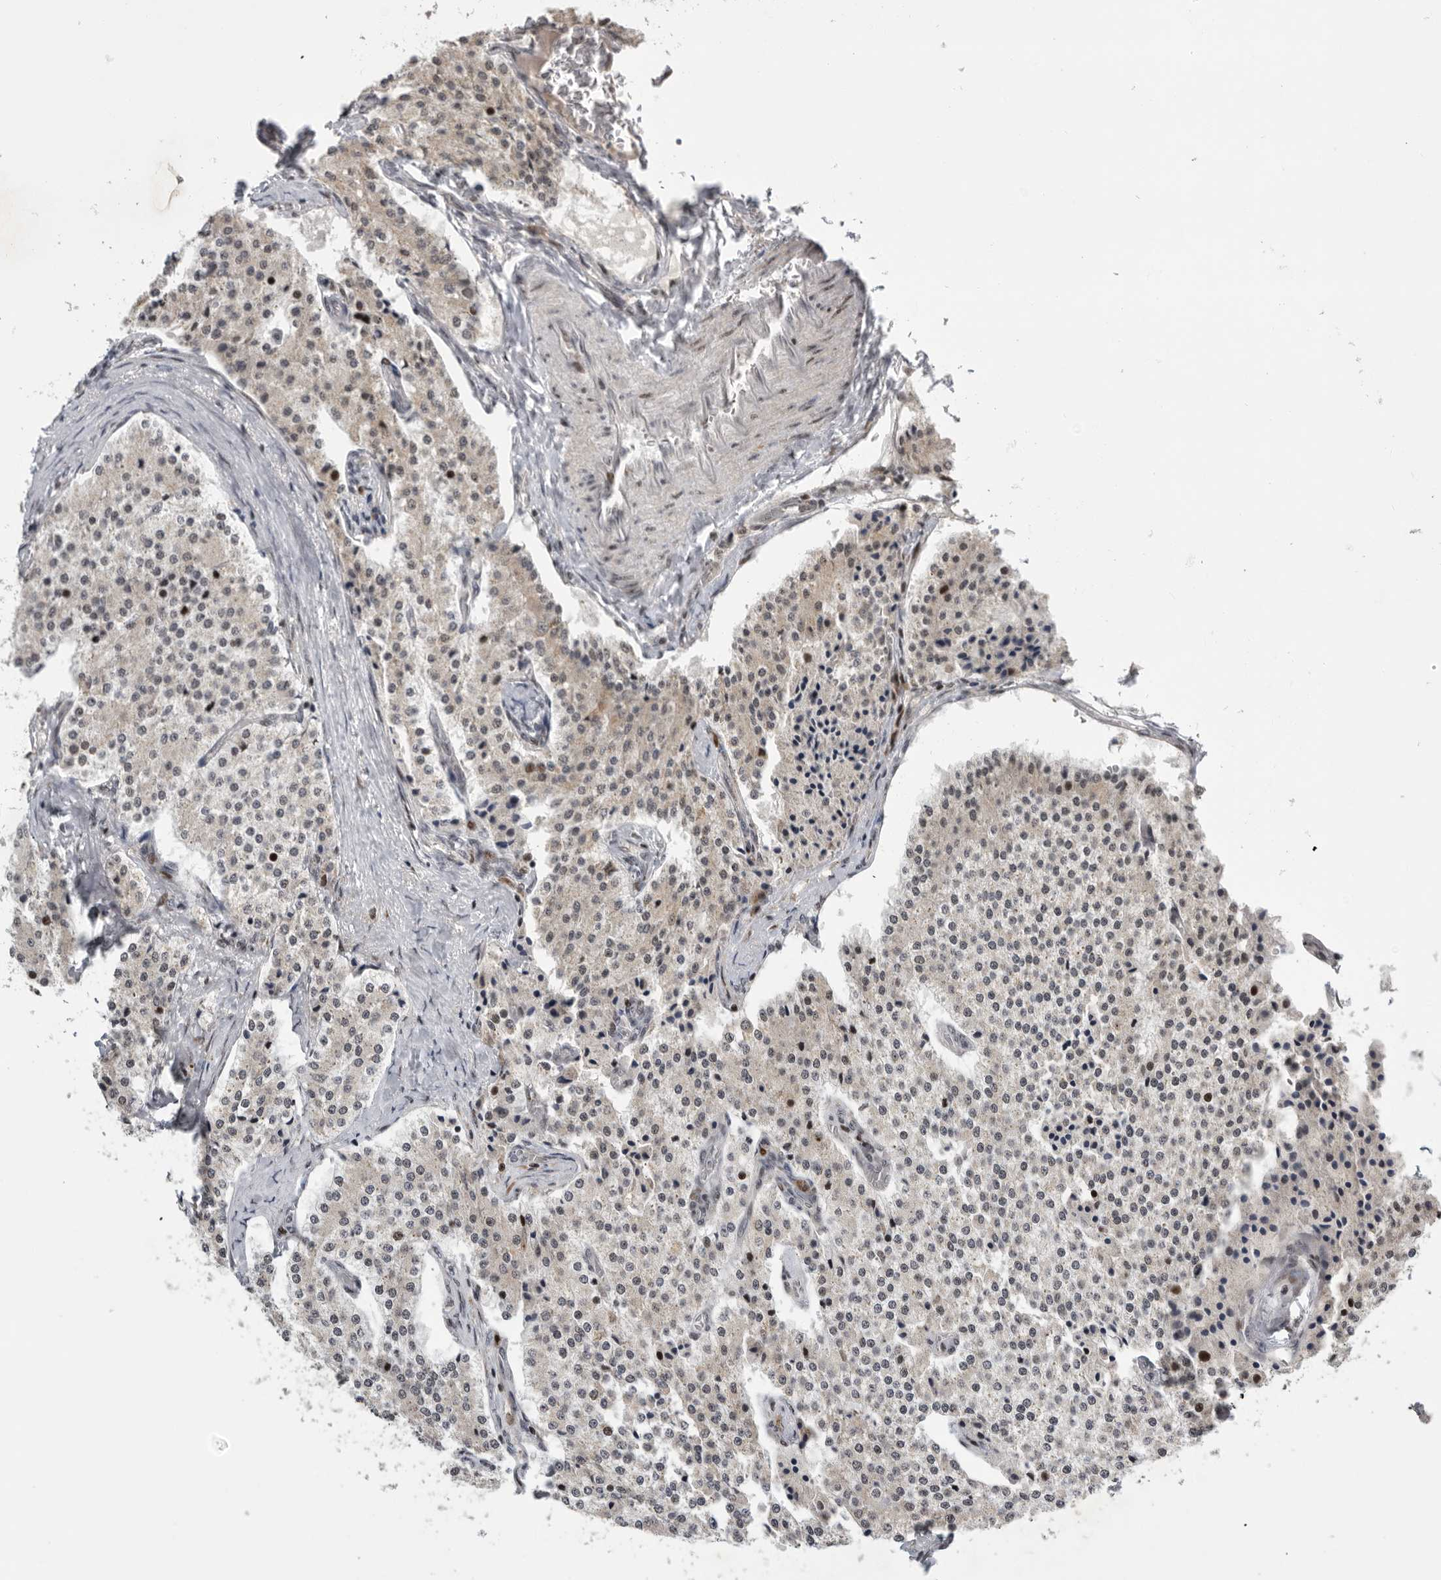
{"staining": {"intensity": "weak", "quantity": "<25%", "location": "cytoplasmic/membranous,nuclear"}, "tissue": "carcinoid", "cell_type": "Tumor cells", "image_type": "cancer", "snomed": [{"axis": "morphology", "description": "Carcinoid, malignant, NOS"}, {"axis": "topography", "description": "Colon"}], "caption": "High power microscopy histopathology image of an IHC image of carcinoid, revealing no significant positivity in tumor cells.", "gene": "PCMTD1", "patient": {"sex": "female", "age": 52}}